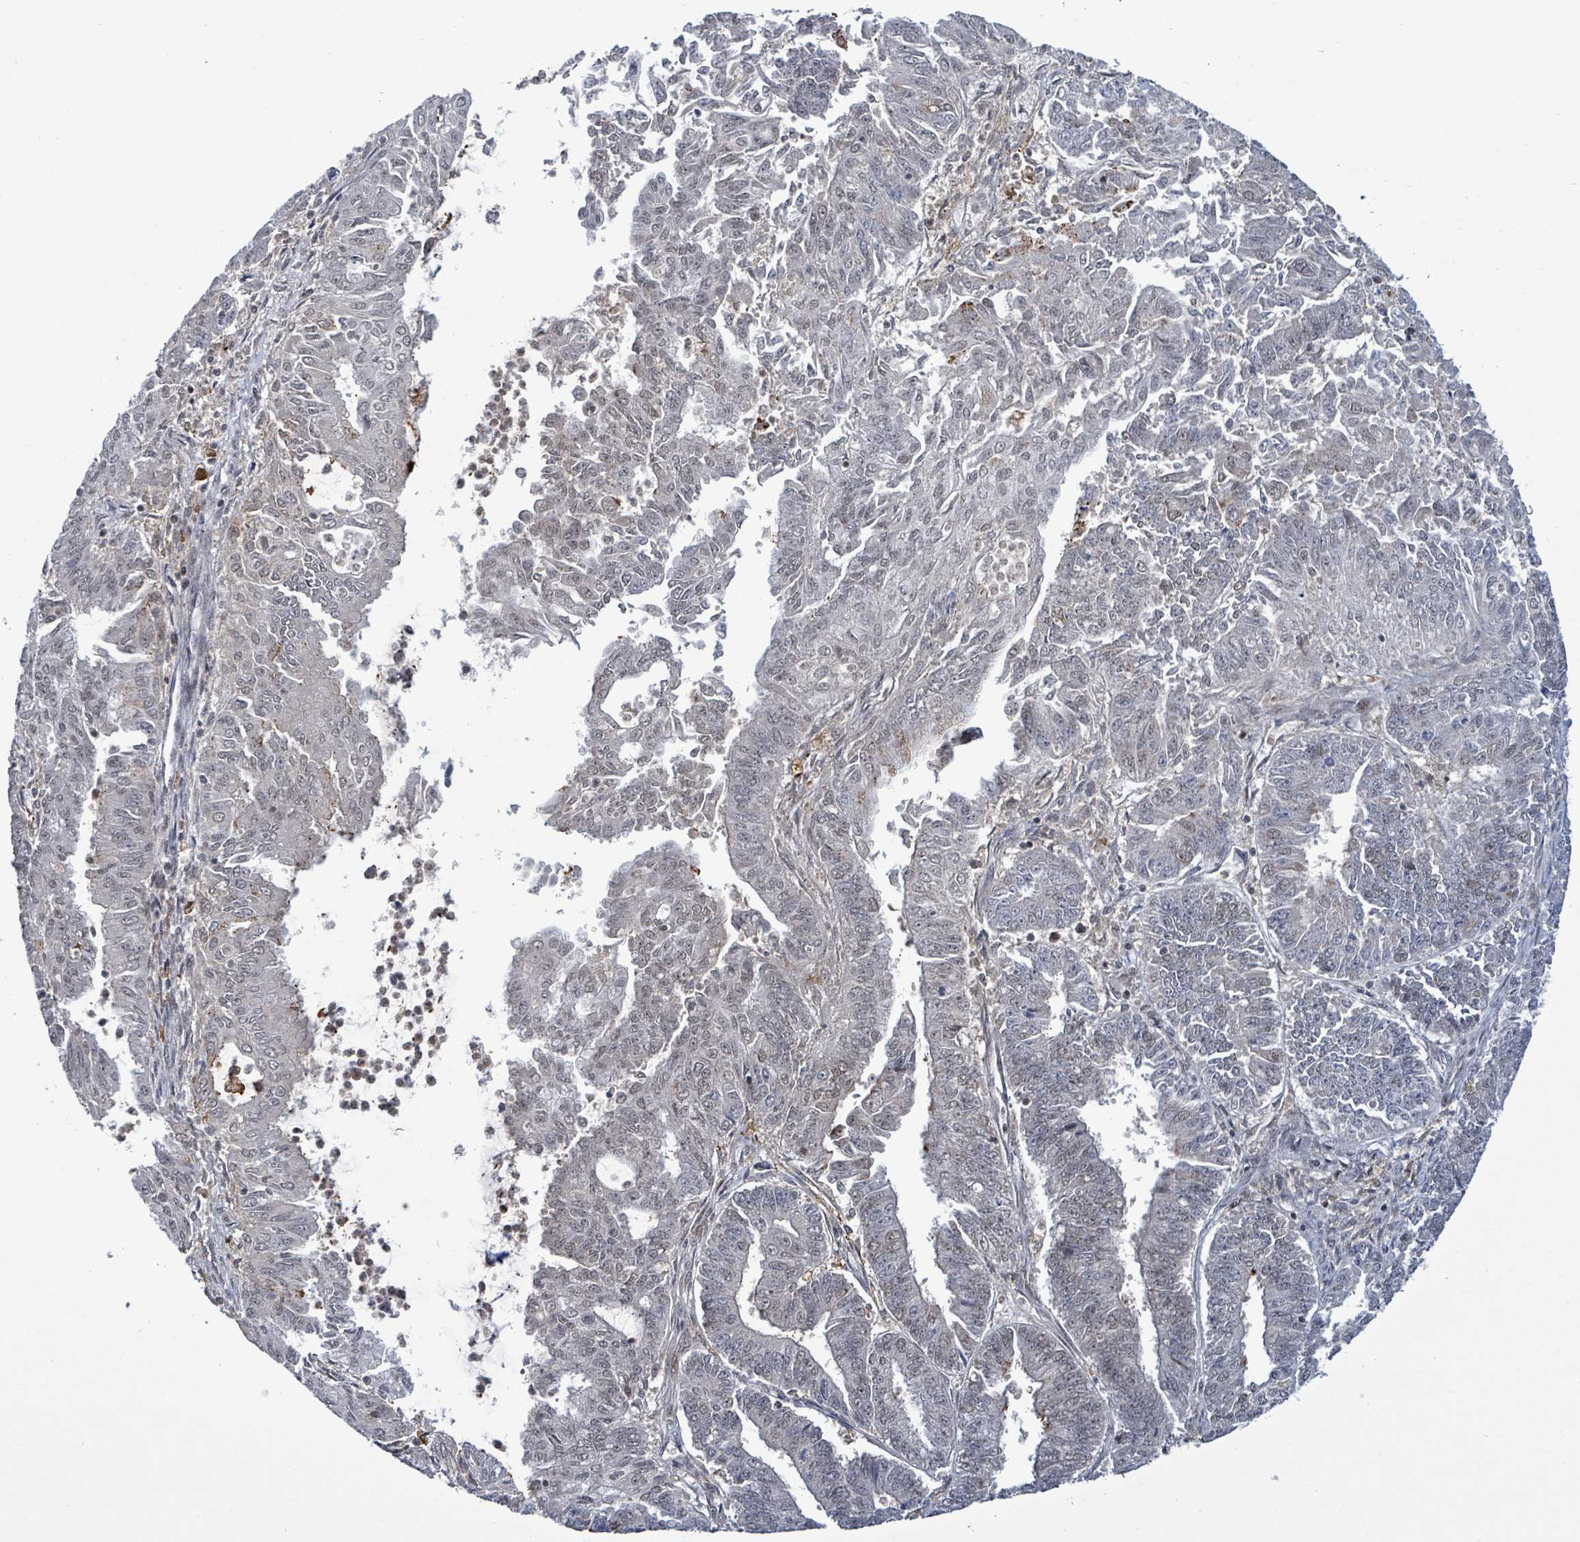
{"staining": {"intensity": "negative", "quantity": "none", "location": "none"}, "tissue": "endometrial cancer", "cell_type": "Tumor cells", "image_type": "cancer", "snomed": [{"axis": "morphology", "description": "Adenocarcinoma, NOS"}, {"axis": "topography", "description": "Endometrium"}], "caption": "Micrograph shows no significant protein positivity in tumor cells of endometrial cancer.", "gene": "FBXO6", "patient": {"sex": "female", "age": 73}}